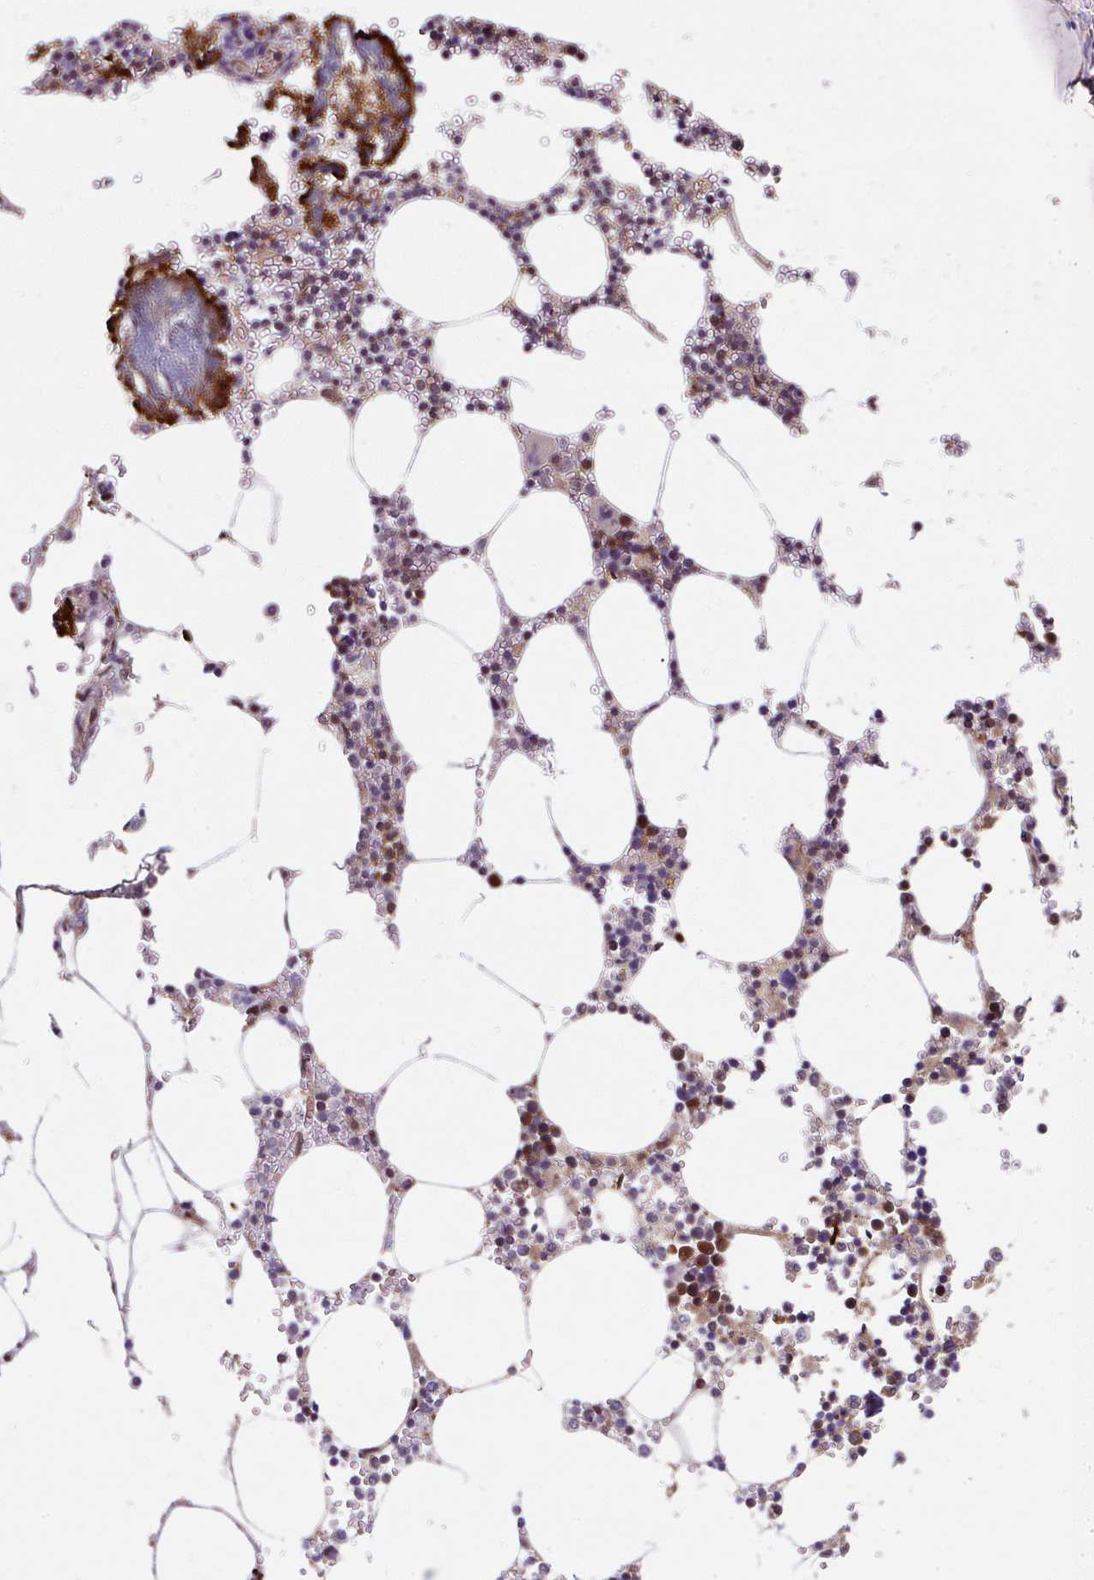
{"staining": {"intensity": "weak", "quantity": "25%-75%", "location": "cytoplasmic/membranous"}, "tissue": "bone marrow", "cell_type": "Hematopoietic cells", "image_type": "normal", "snomed": [{"axis": "morphology", "description": "Normal tissue, NOS"}, {"axis": "topography", "description": "Bone marrow"}], "caption": "The micrograph displays immunohistochemical staining of unremarkable bone marrow. There is weak cytoplasmic/membranous staining is identified in approximately 25%-75% of hematopoietic cells. The staining is performed using DAB (3,3'-diaminobenzidine) brown chromogen to label protein expression. The nuclei are counter-stained blue using hematoxylin.", "gene": "ST13", "patient": {"sex": "male", "age": 54}}